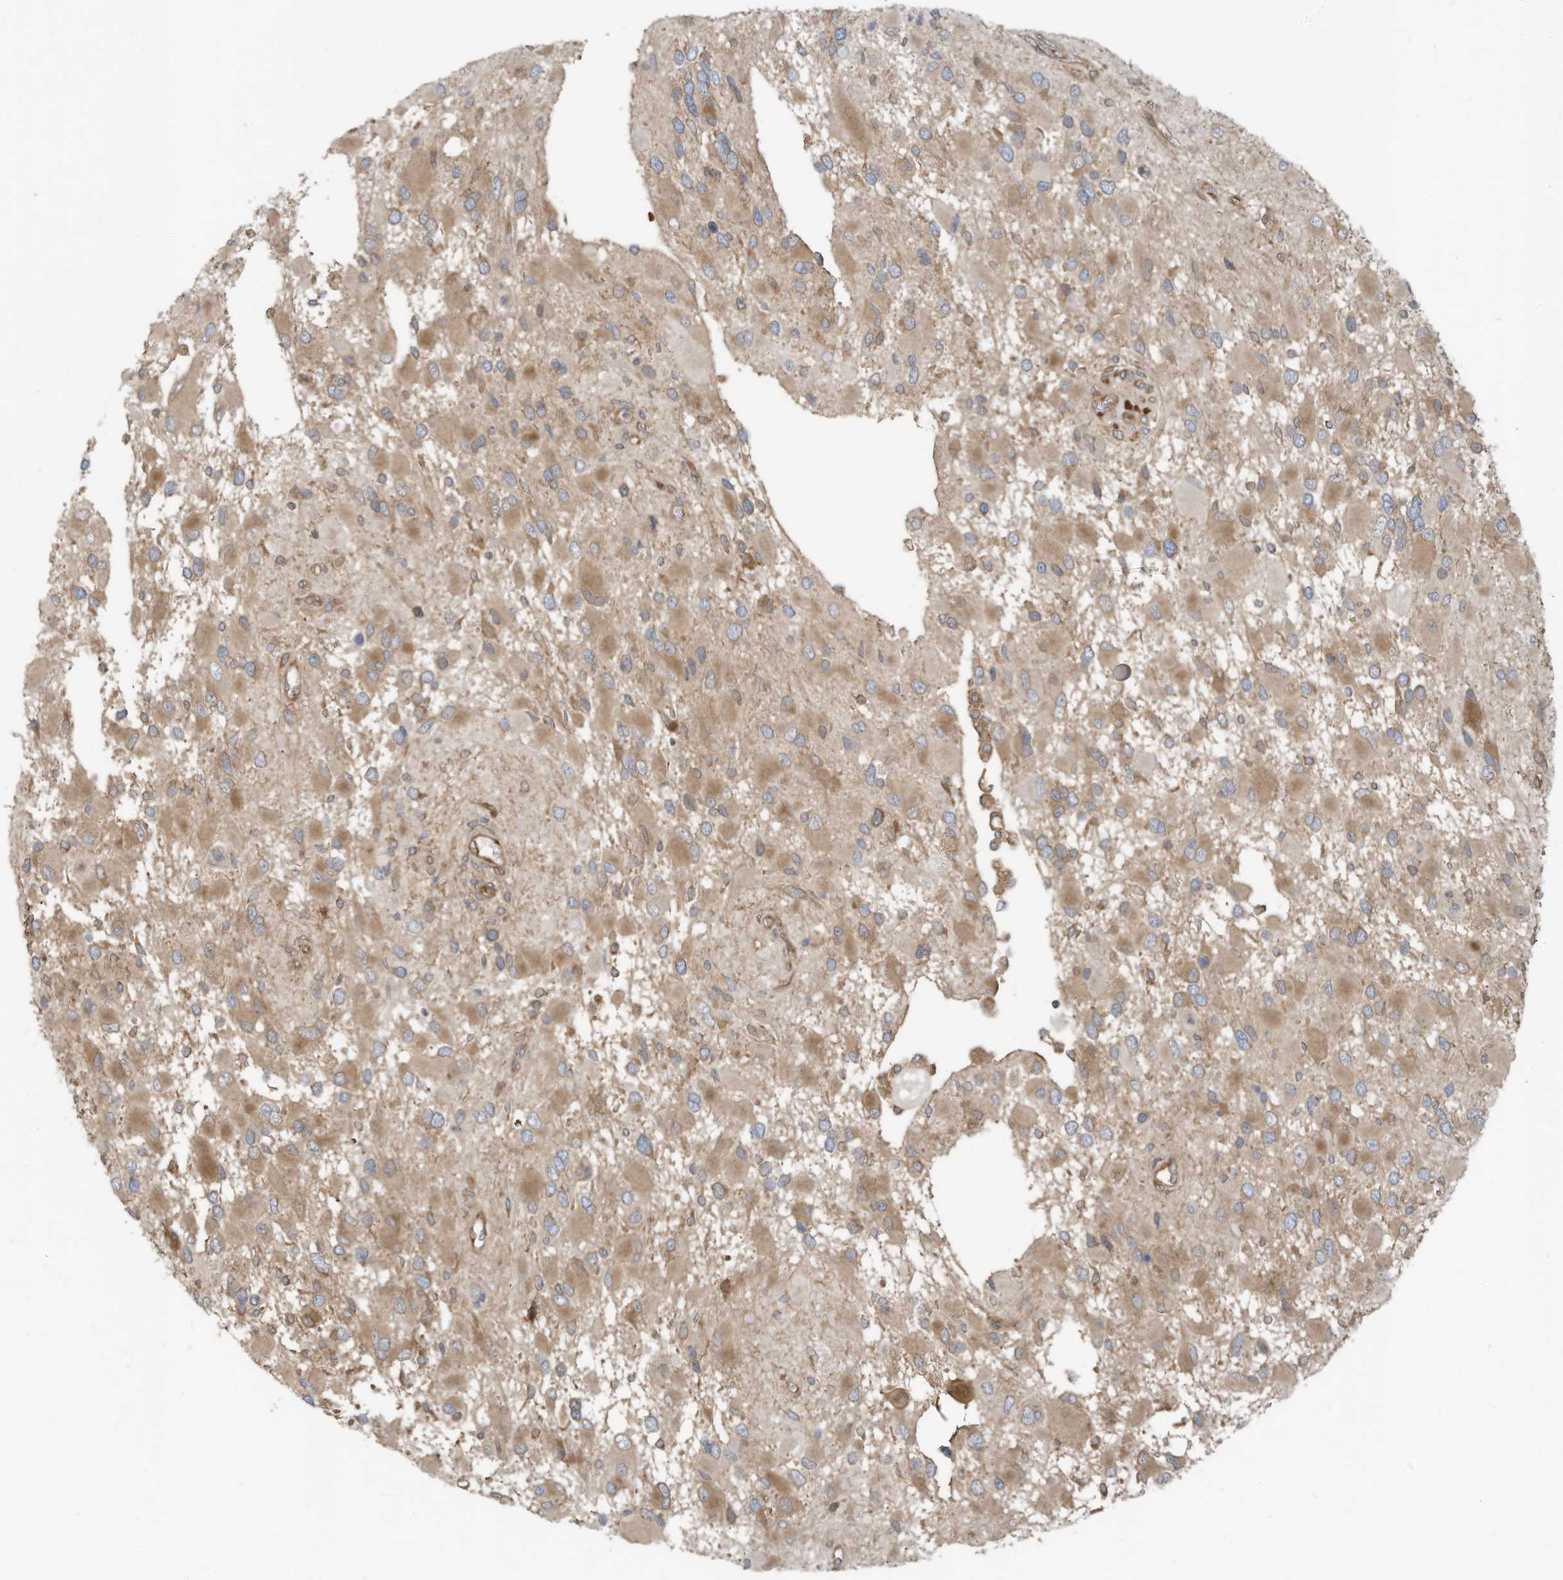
{"staining": {"intensity": "weak", "quantity": "25%-75%", "location": "cytoplasmic/membranous"}, "tissue": "glioma", "cell_type": "Tumor cells", "image_type": "cancer", "snomed": [{"axis": "morphology", "description": "Glioma, malignant, High grade"}, {"axis": "topography", "description": "Brain"}], "caption": "Brown immunohistochemical staining in malignant glioma (high-grade) reveals weak cytoplasmic/membranous staining in about 25%-75% of tumor cells.", "gene": "USE1", "patient": {"sex": "male", "age": 53}}